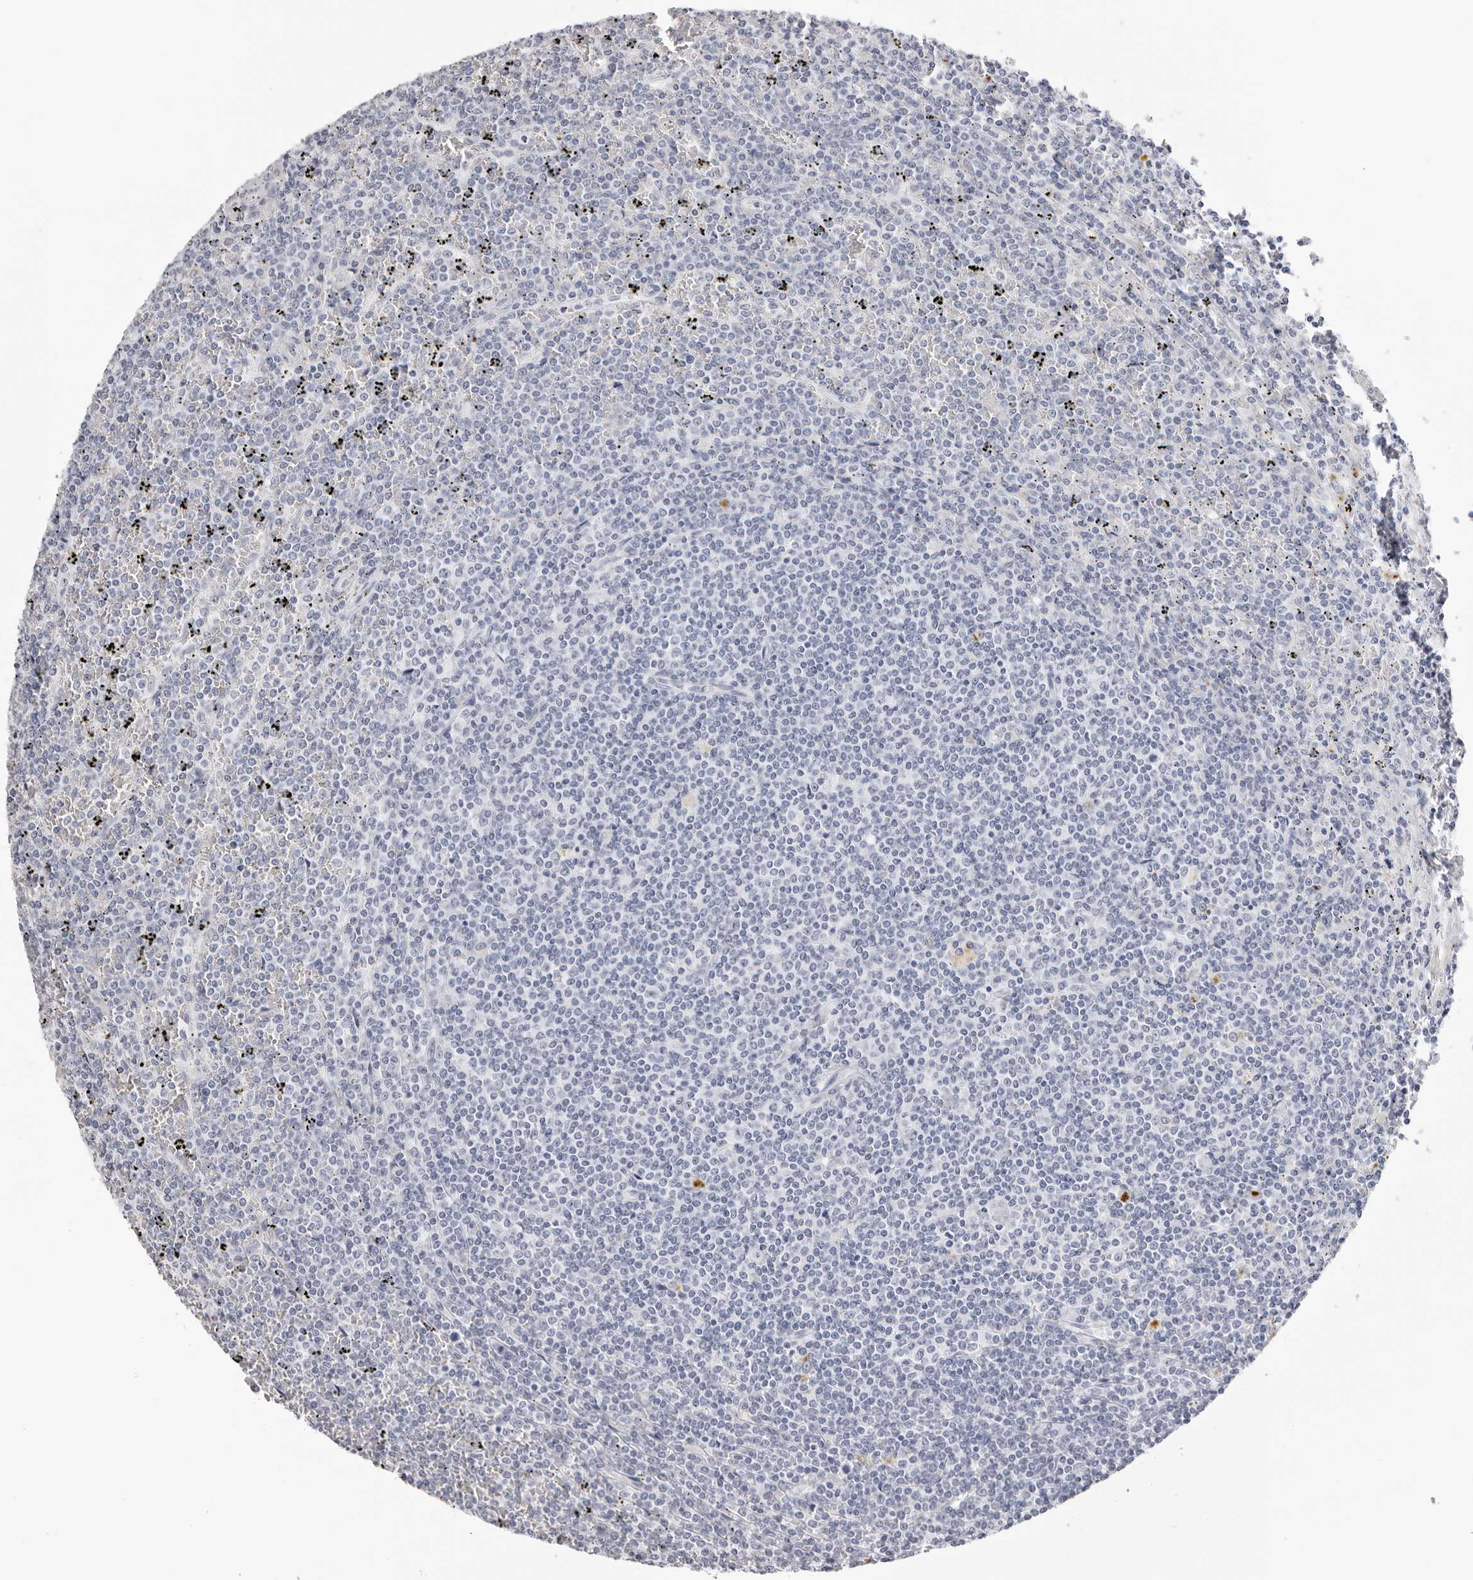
{"staining": {"intensity": "negative", "quantity": "none", "location": "none"}, "tissue": "lymphoma", "cell_type": "Tumor cells", "image_type": "cancer", "snomed": [{"axis": "morphology", "description": "Malignant lymphoma, non-Hodgkin's type, Low grade"}, {"axis": "topography", "description": "Spleen"}], "caption": "IHC of human lymphoma displays no expression in tumor cells. (DAB IHC visualized using brightfield microscopy, high magnification).", "gene": "RHO", "patient": {"sex": "female", "age": 19}}